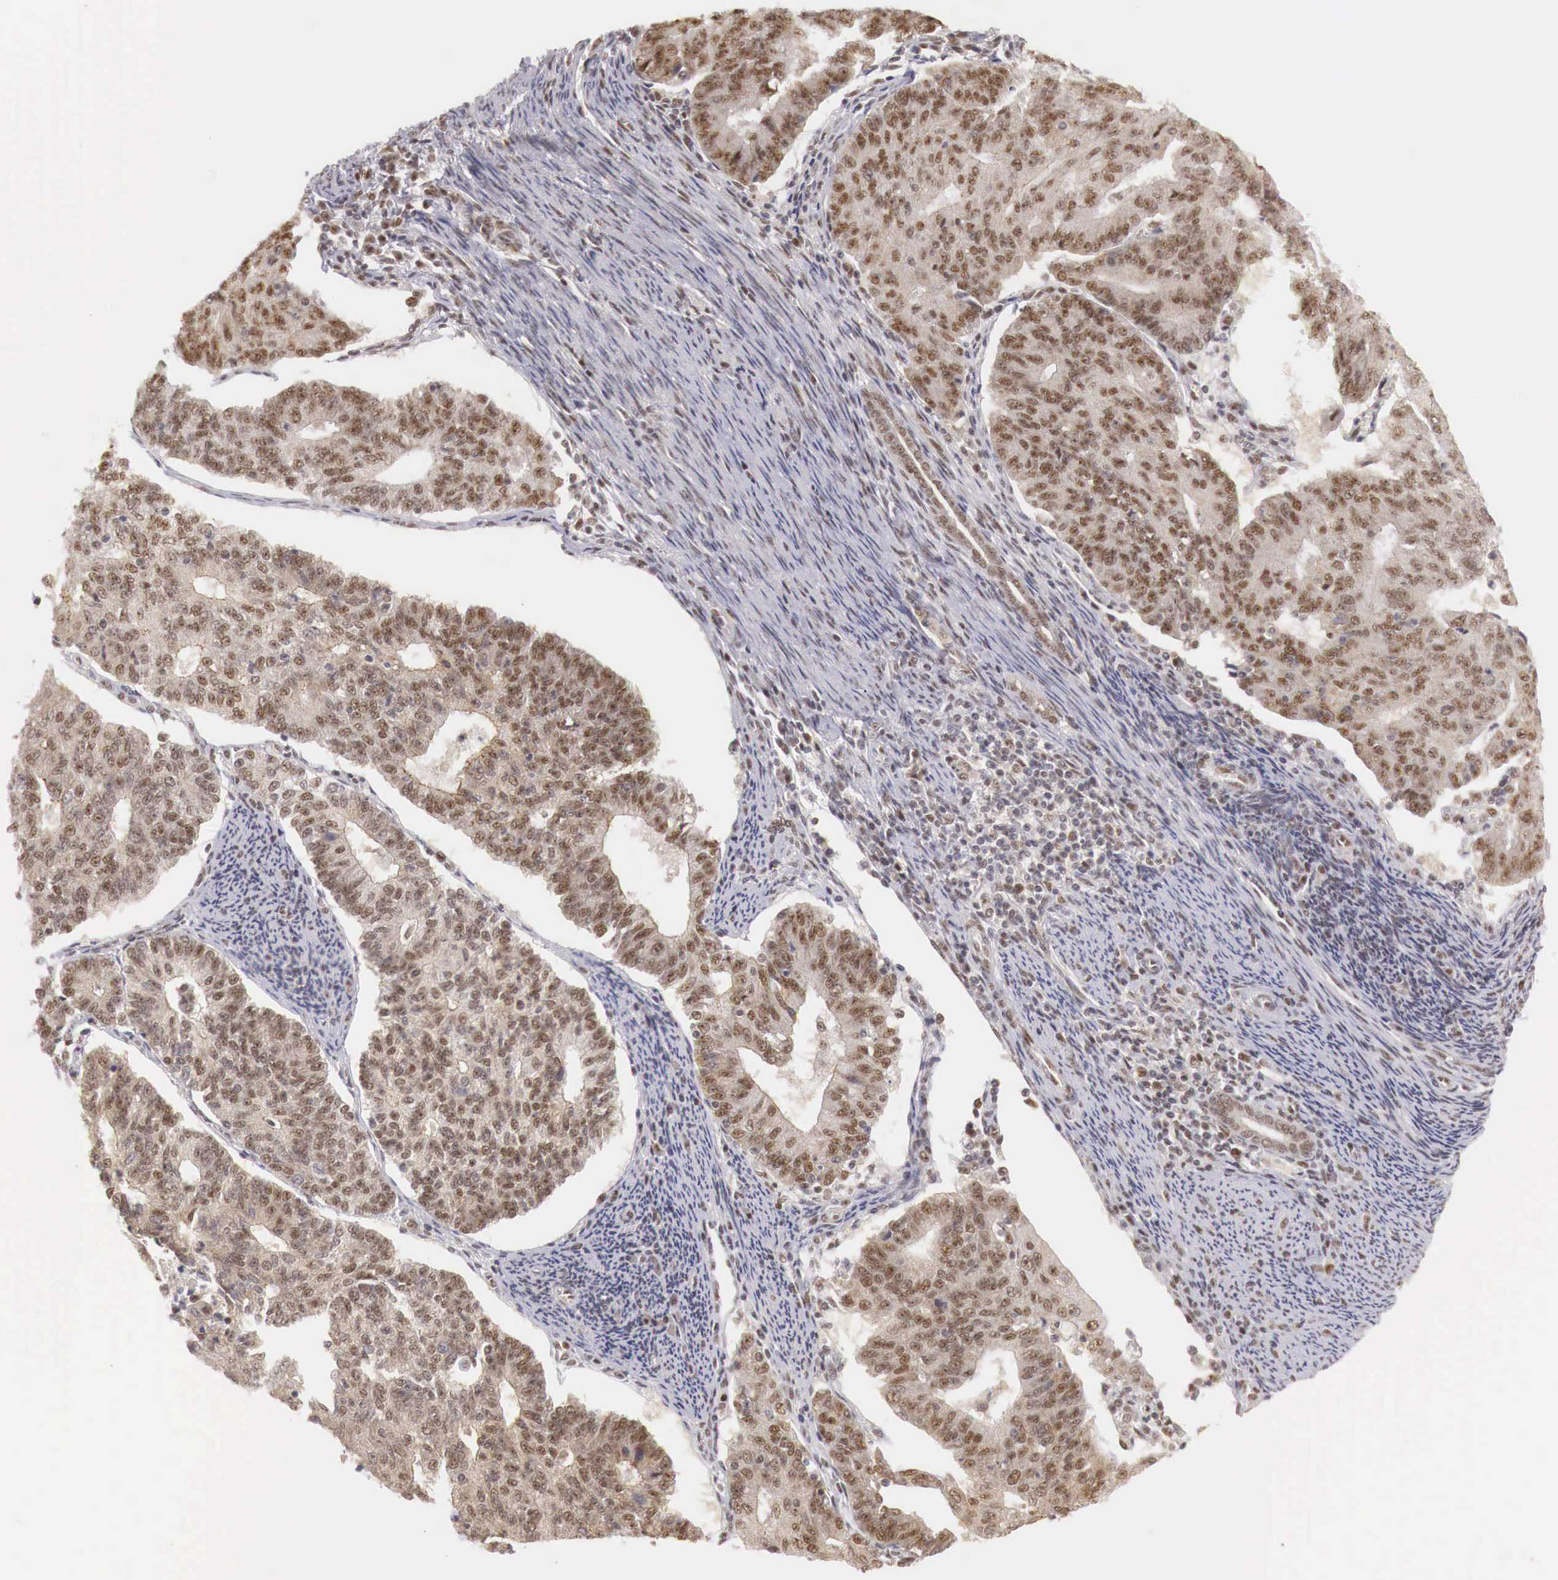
{"staining": {"intensity": "moderate", "quantity": ">75%", "location": "cytoplasmic/membranous,nuclear"}, "tissue": "endometrial cancer", "cell_type": "Tumor cells", "image_type": "cancer", "snomed": [{"axis": "morphology", "description": "Adenocarcinoma, NOS"}, {"axis": "topography", "description": "Endometrium"}], "caption": "A photomicrograph of endometrial cancer stained for a protein demonstrates moderate cytoplasmic/membranous and nuclear brown staining in tumor cells.", "gene": "GPKOW", "patient": {"sex": "female", "age": 56}}